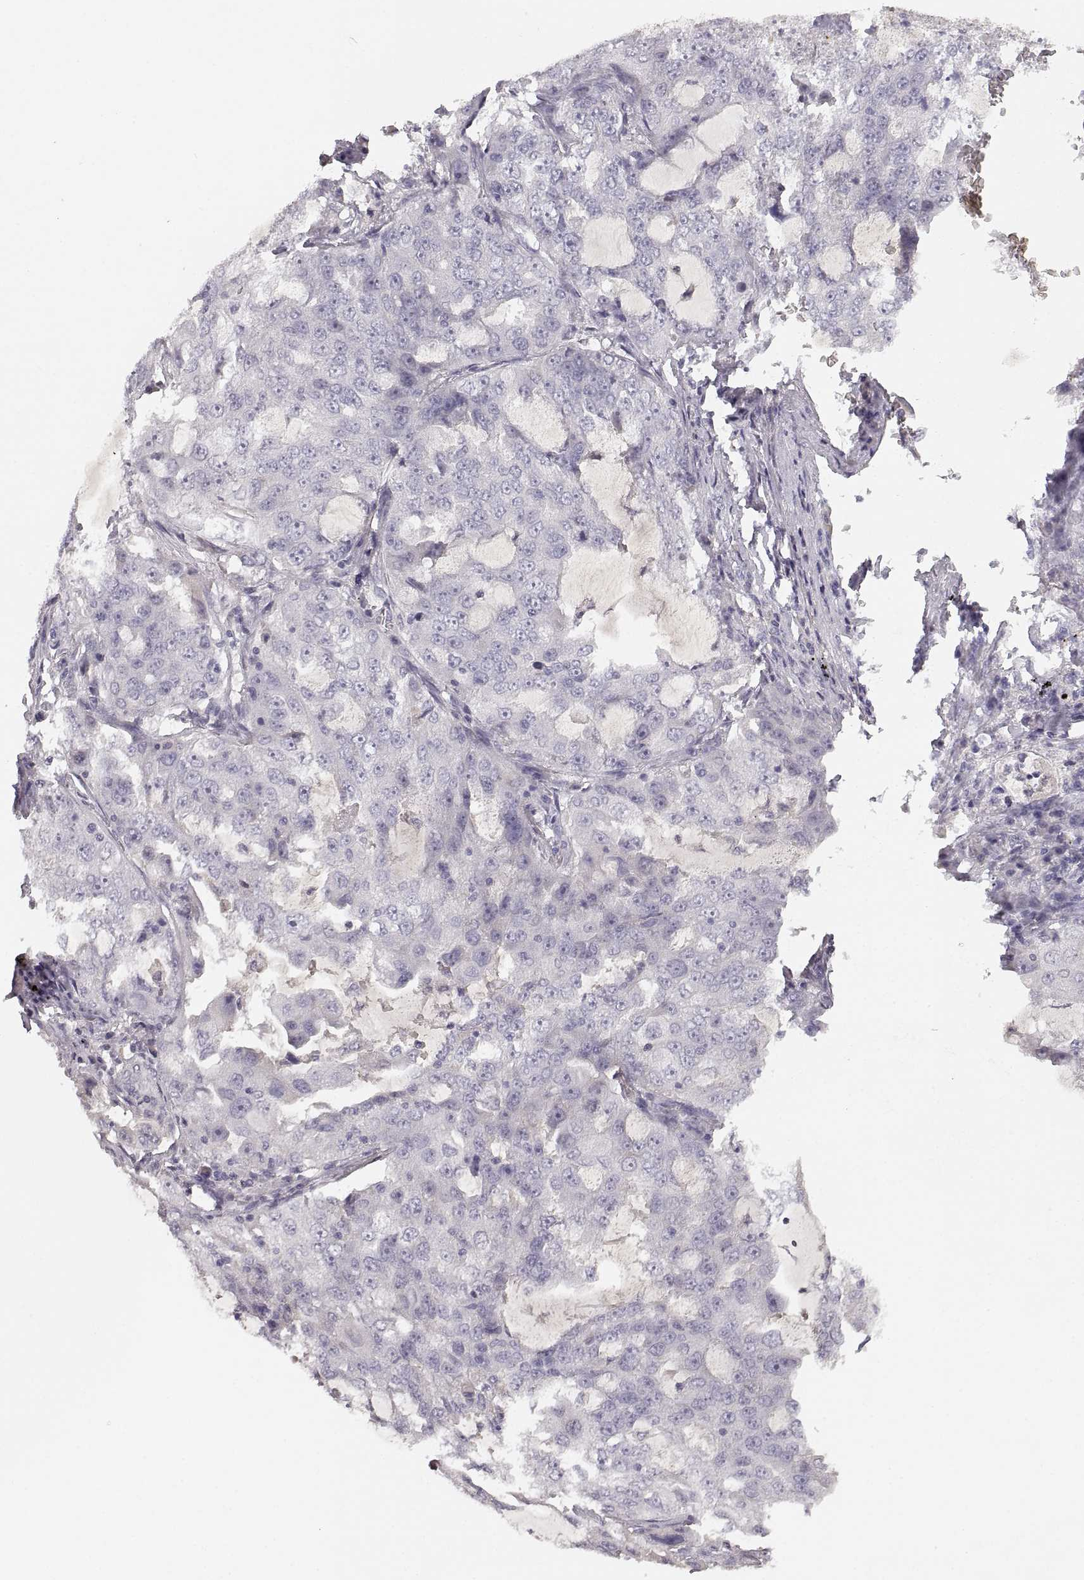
{"staining": {"intensity": "negative", "quantity": "none", "location": "none"}, "tissue": "lung cancer", "cell_type": "Tumor cells", "image_type": "cancer", "snomed": [{"axis": "morphology", "description": "Adenocarcinoma, NOS"}, {"axis": "topography", "description": "Lung"}], "caption": "Lung cancer stained for a protein using immunohistochemistry (IHC) shows no expression tumor cells.", "gene": "RUNDC3A", "patient": {"sex": "female", "age": 61}}